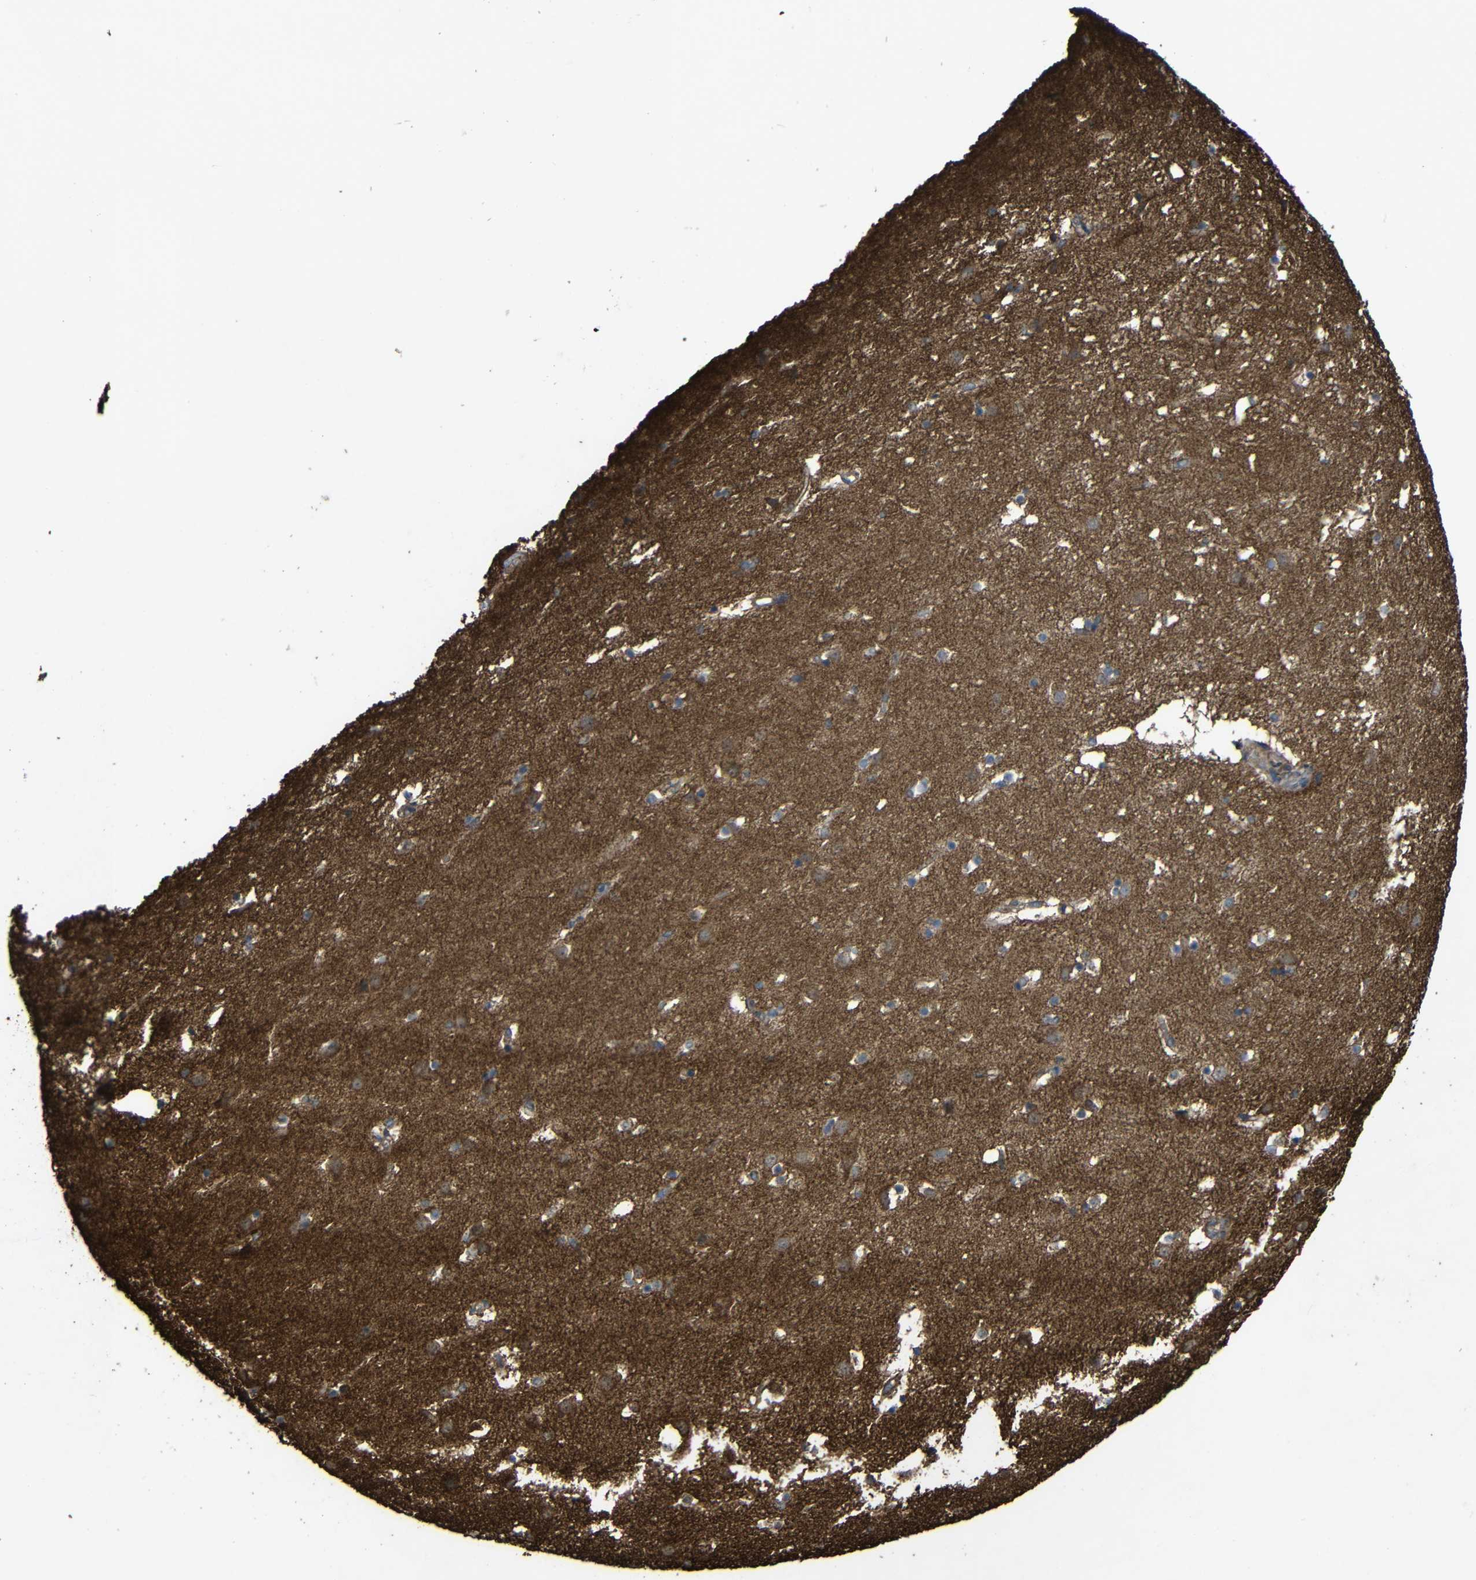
{"staining": {"intensity": "weak", "quantity": ">75%", "location": "cytoplasmic/membranous"}, "tissue": "caudate", "cell_type": "Glial cells", "image_type": "normal", "snomed": [{"axis": "morphology", "description": "Normal tissue, NOS"}, {"axis": "topography", "description": "Lateral ventricle wall"}], "caption": "Immunohistochemical staining of normal caudate exhibits >75% levels of weak cytoplasmic/membranous protein positivity in approximately >75% of glial cells.", "gene": "C1GALT1", "patient": {"sex": "male", "age": 45}}